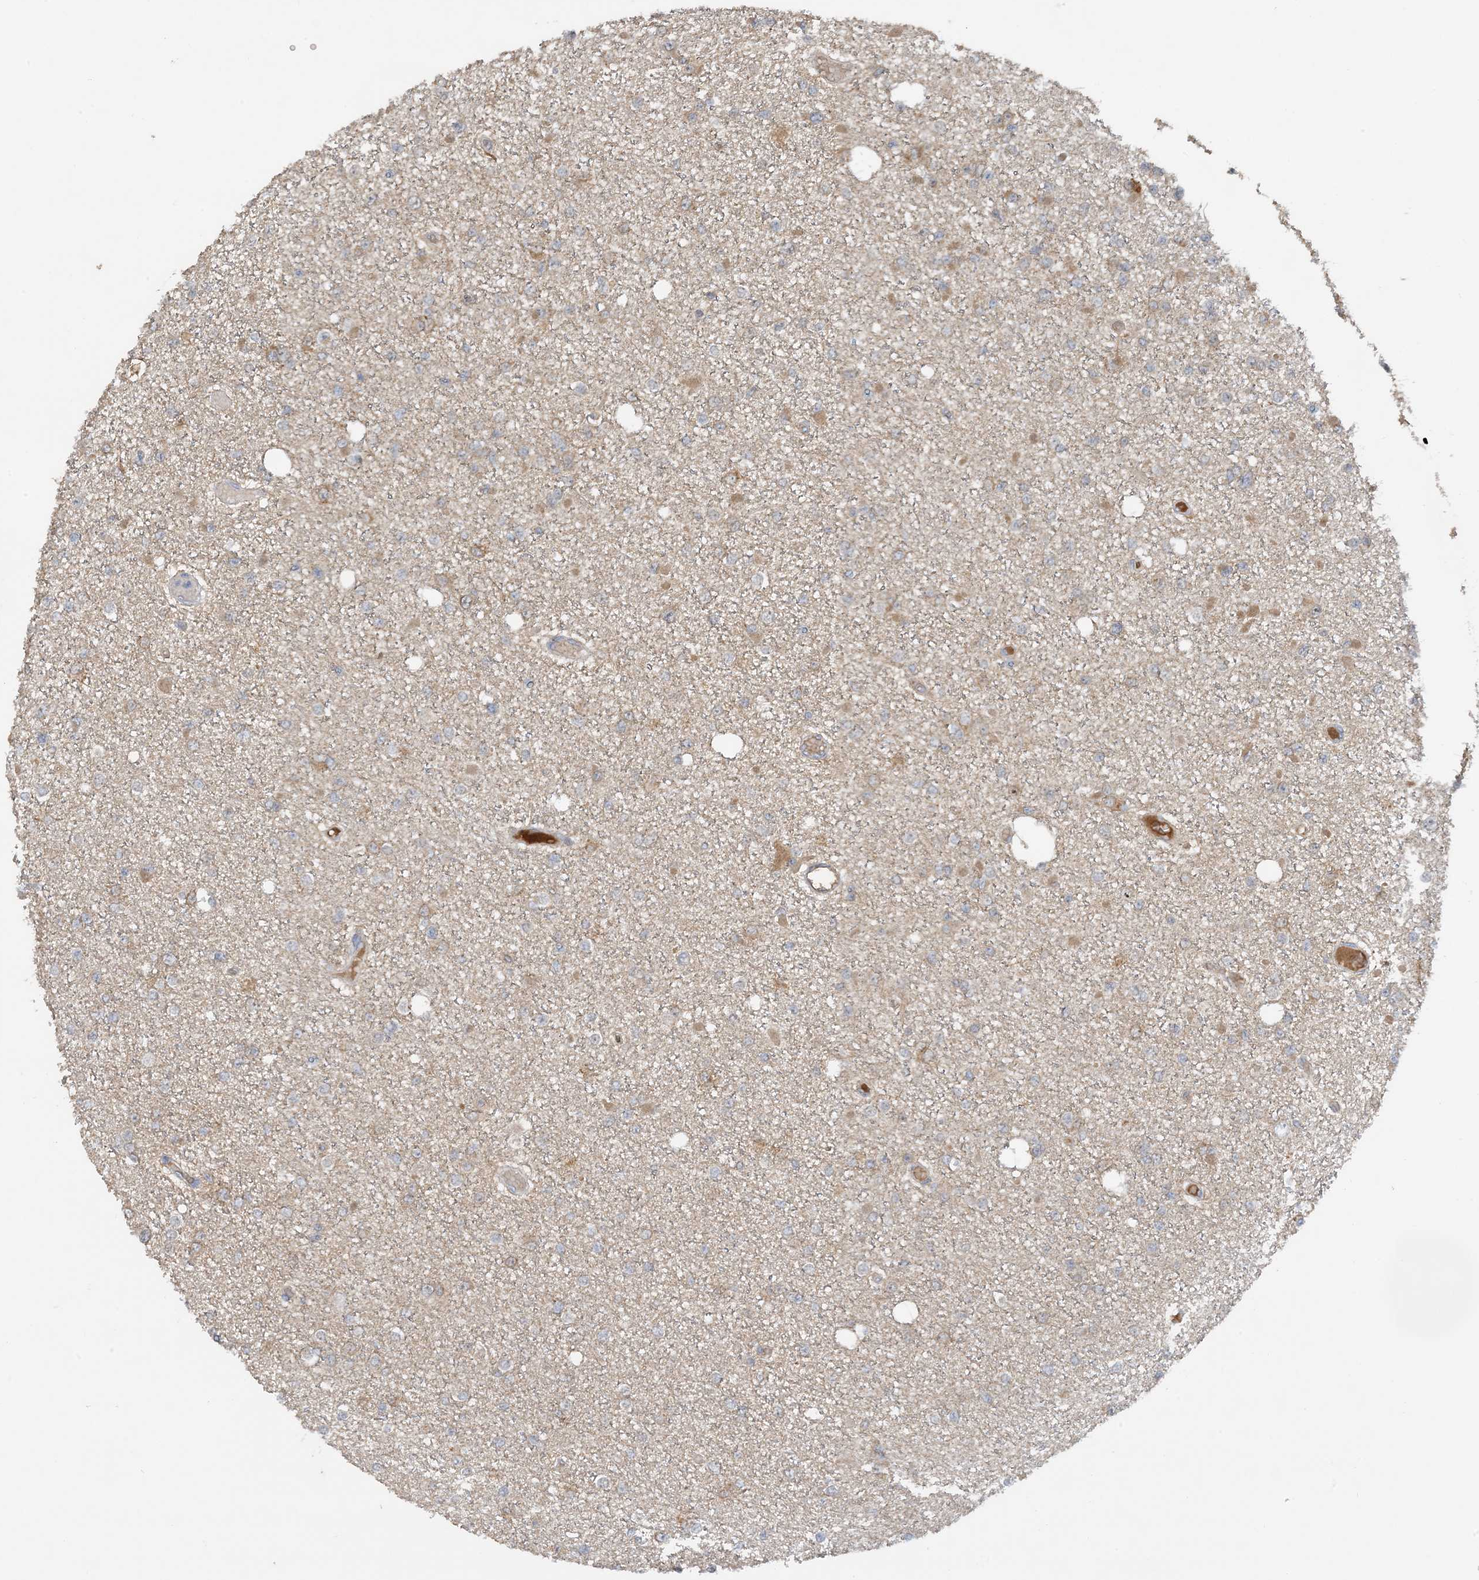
{"staining": {"intensity": "weak", "quantity": "<25%", "location": "cytoplasmic/membranous"}, "tissue": "glioma", "cell_type": "Tumor cells", "image_type": "cancer", "snomed": [{"axis": "morphology", "description": "Glioma, malignant, Low grade"}, {"axis": "topography", "description": "Brain"}], "caption": "DAB immunohistochemical staining of human glioma shows no significant expression in tumor cells. (Brightfield microscopy of DAB immunohistochemistry (IHC) at high magnification).", "gene": "UBE2E1", "patient": {"sex": "female", "age": 22}}